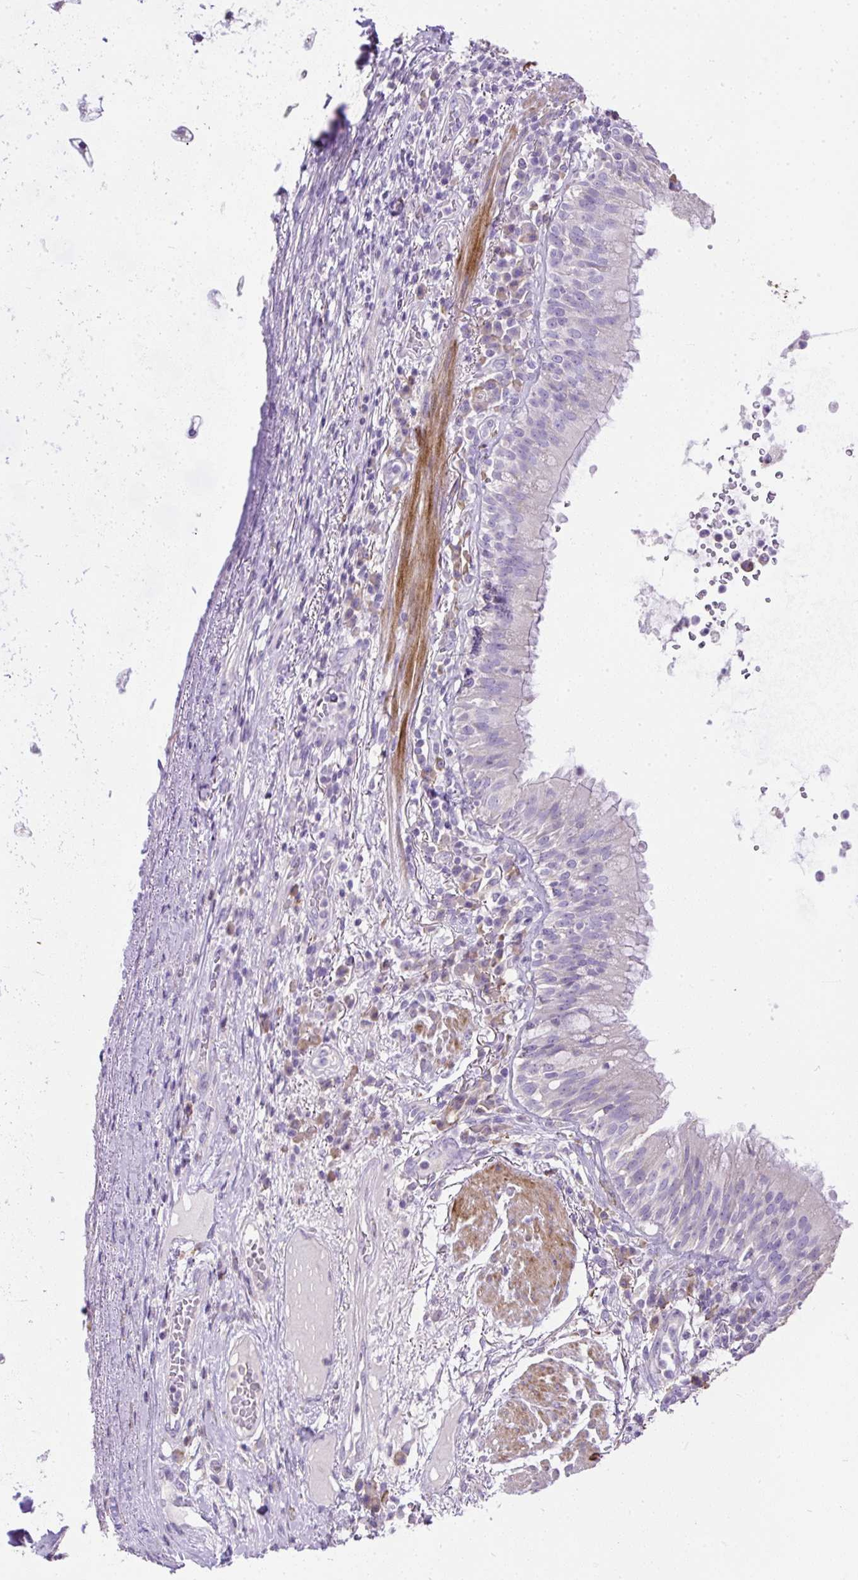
{"staining": {"intensity": "negative", "quantity": "none", "location": "none"}, "tissue": "bronchus", "cell_type": "Respiratory epithelial cells", "image_type": "normal", "snomed": [{"axis": "morphology", "description": "Normal tissue, NOS"}, {"axis": "topography", "description": "Cartilage tissue"}, {"axis": "topography", "description": "Bronchus"}], "caption": "Benign bronchus was stained to show a protein in brown. There is no significant positivity in respiratory epithelial cells. Brightfield microscopy of immunohistochemistry stained with DAB (3,3'-diaminobenzidine) (brown) and hematoxylin (blue), captured at high magnification.", "gene": "GBX1", "patient": {"sex": "male", "age": 56}}